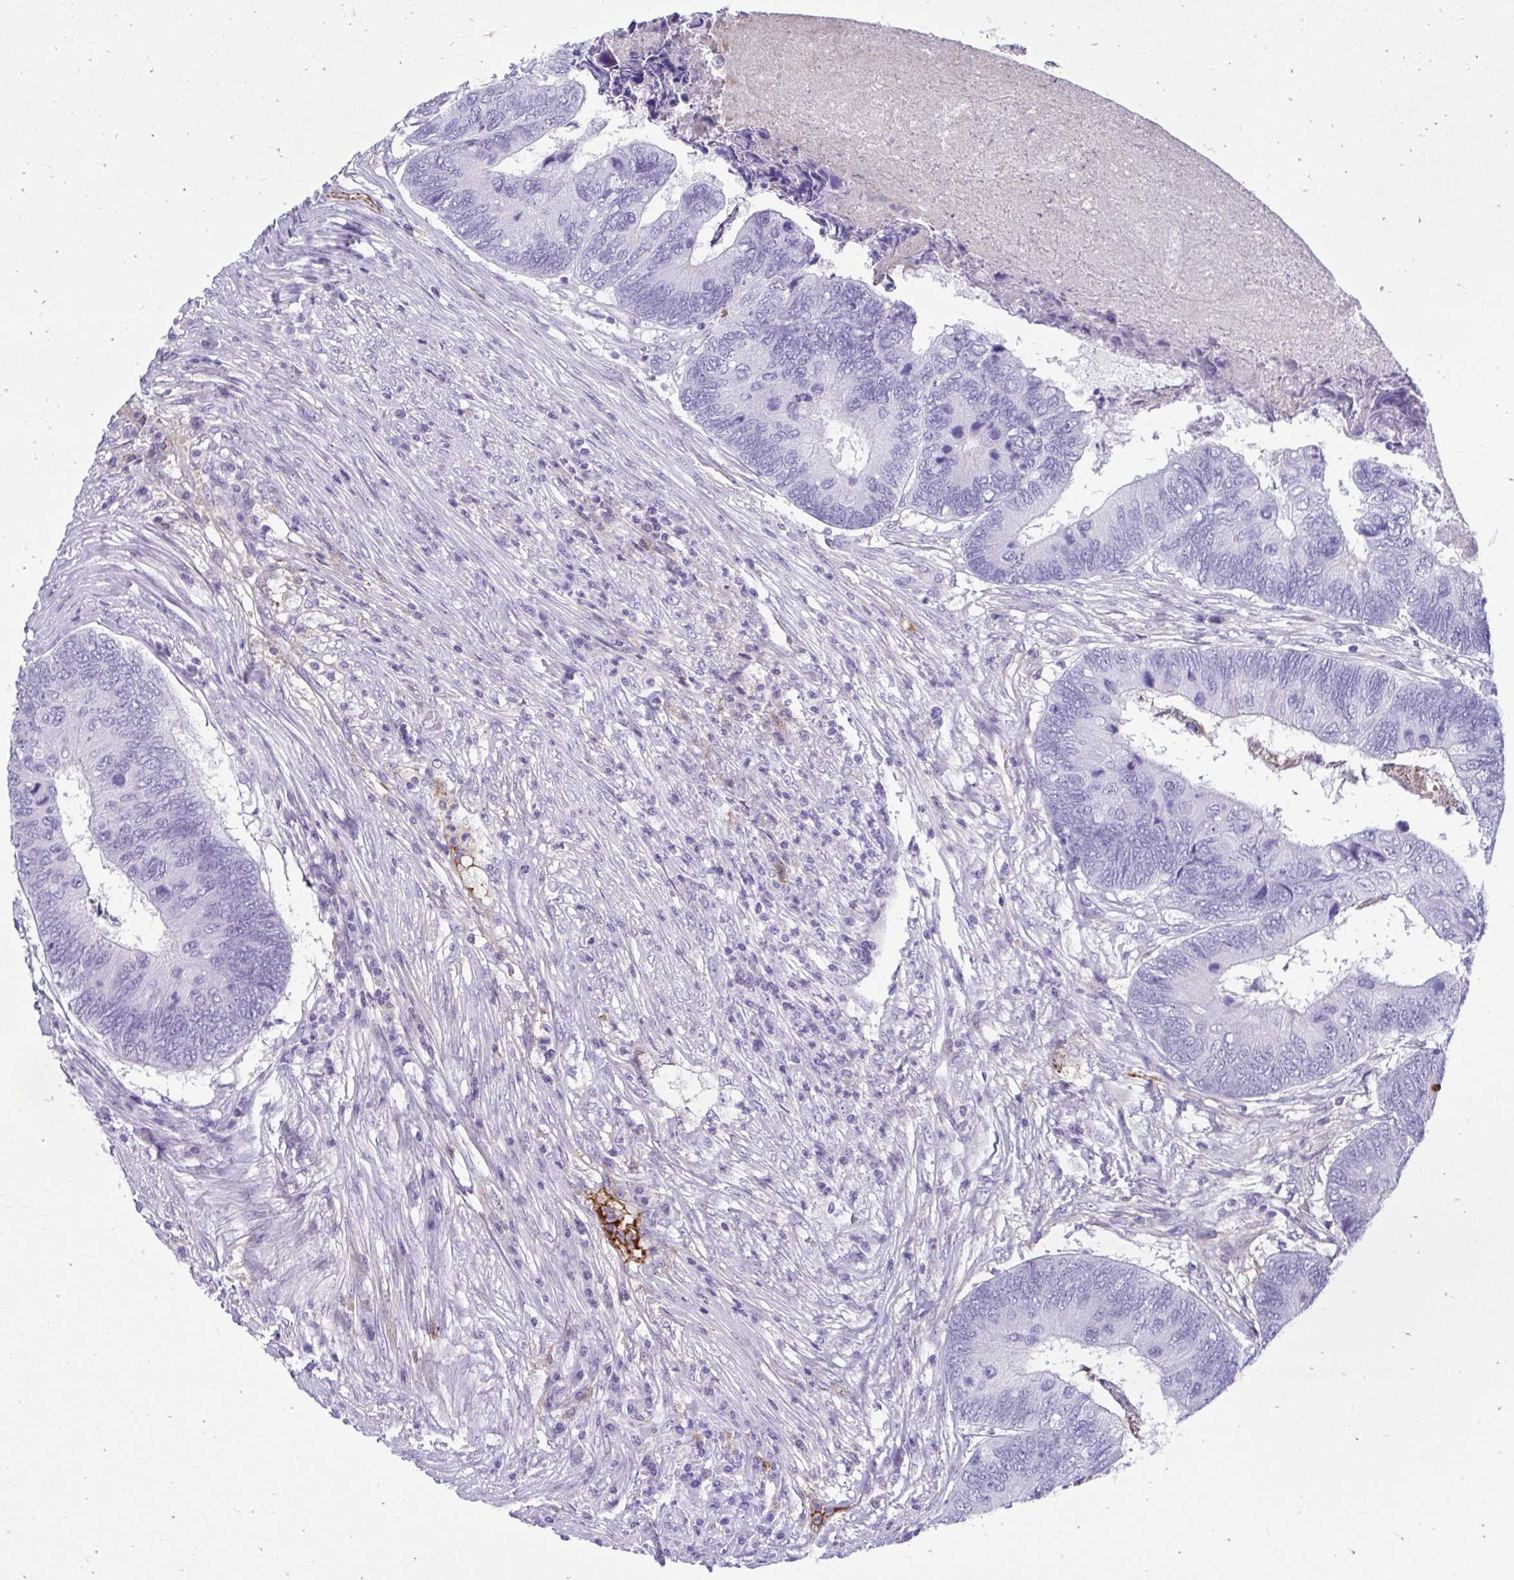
{"staining": {"intensity": "negative", "quantity": "none", "location": "none"}, "tissue": "colorectal cancer", "cell_type": "Tumor cells", "image_type": "cancer", "snomed": [{"axis": "morphology", "description": "Adenocarcinoma, NOS"}, {"axis": "topography", "description": "Colon"}], "caption": "Tumor cells are negative for protein expression in human colorectal cancer.", "gene": "SMIM9", "patient": {"sex": "female", "age": 67}}